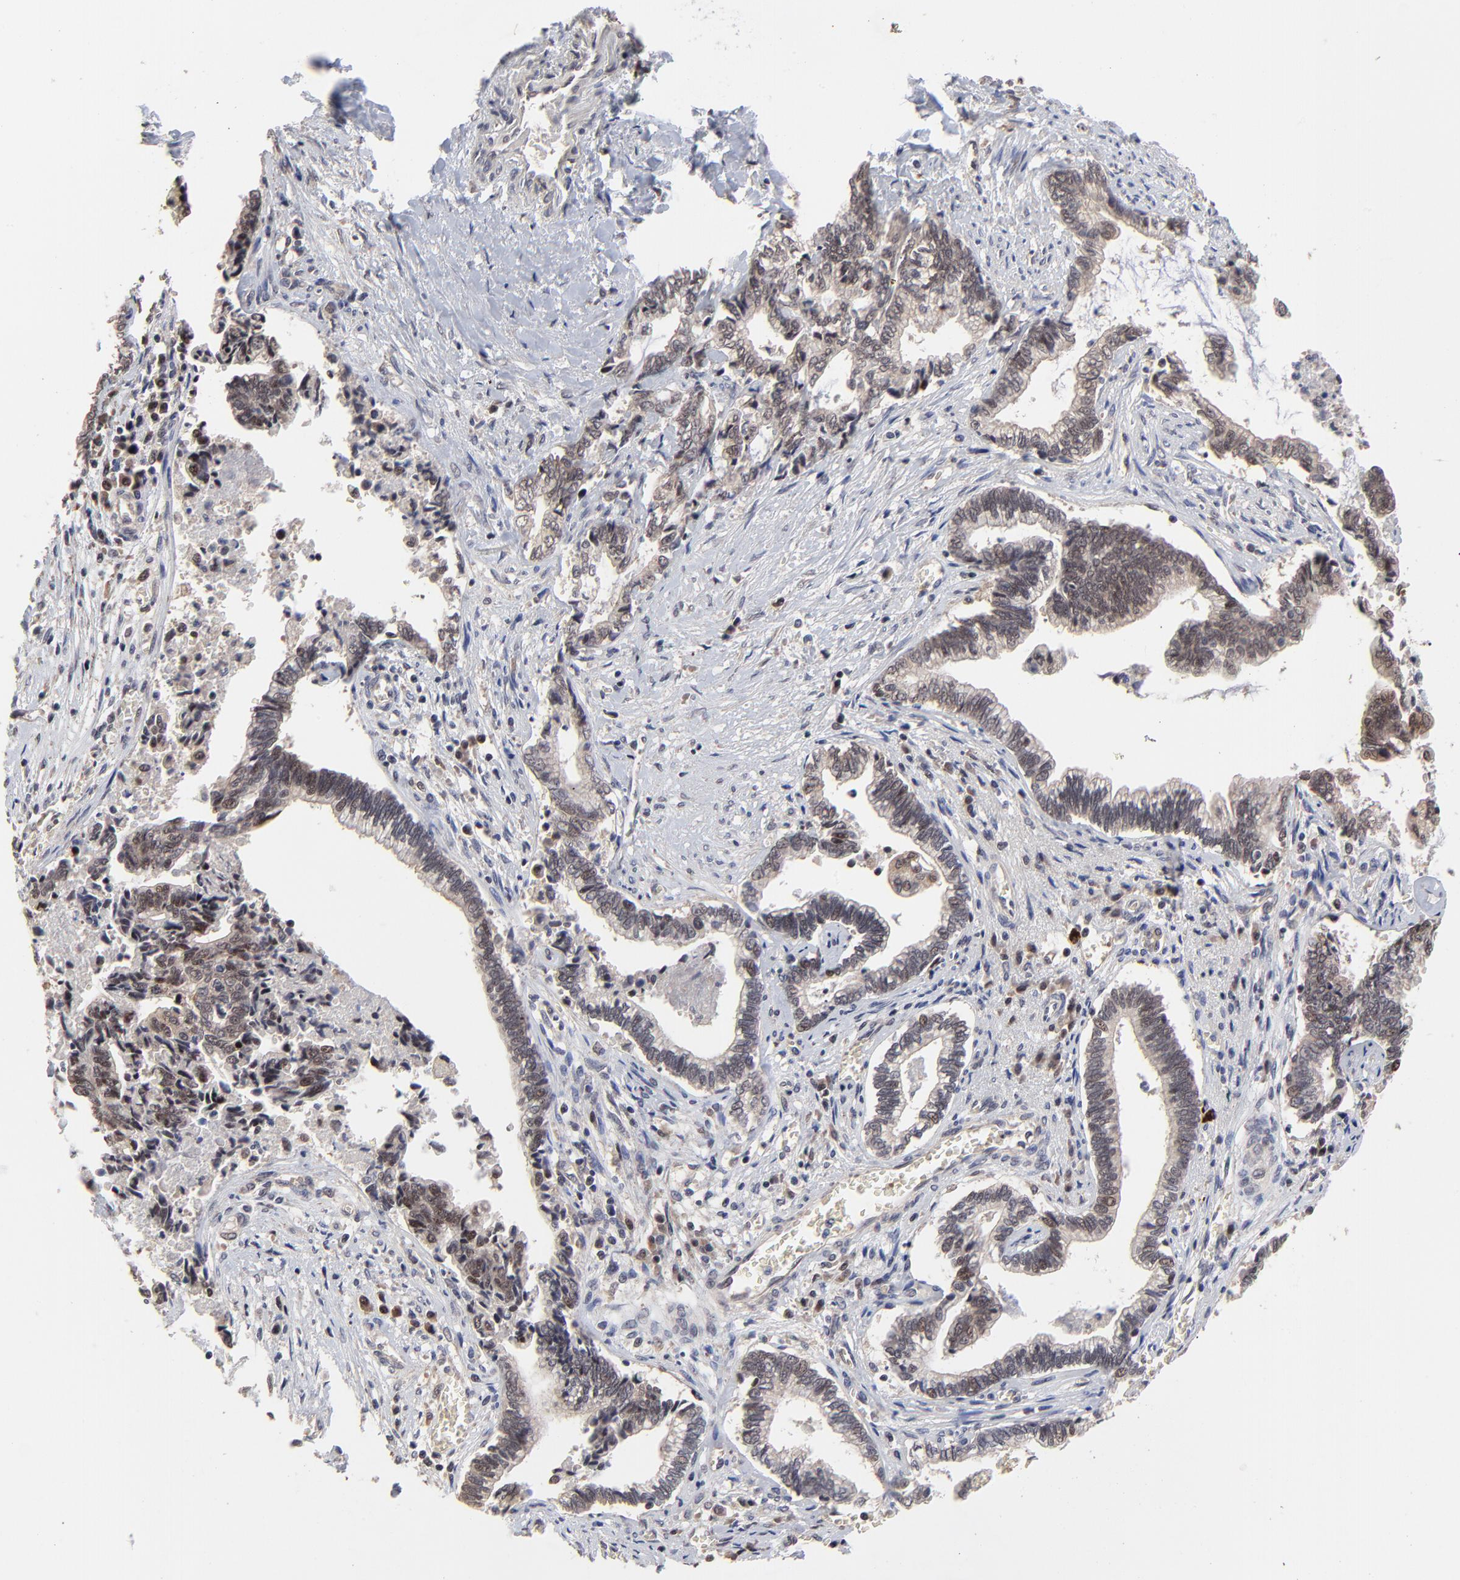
{"staining": {"intensity": "weak", "quantity": ">75%", "location": "cytoplasmic/membranous,nuclear"}, "tissue": "liver cancer", "cell_type": "Tumor cells", "image_type": "cancer", "snomed": [{"axis": "morphology", "description": "Cholangiocarcinoma"}, {"axis": "topography", "description": "Liver"}], "caption": "Liver cholangiocarcinoma stained for a protein (brown) reveals weak cytoplasmic/membranous and nuclear positive expression in about >75% of tumor cells.", "gene": "FRMD8", "patient": {"sex": "male", "age": 57}}